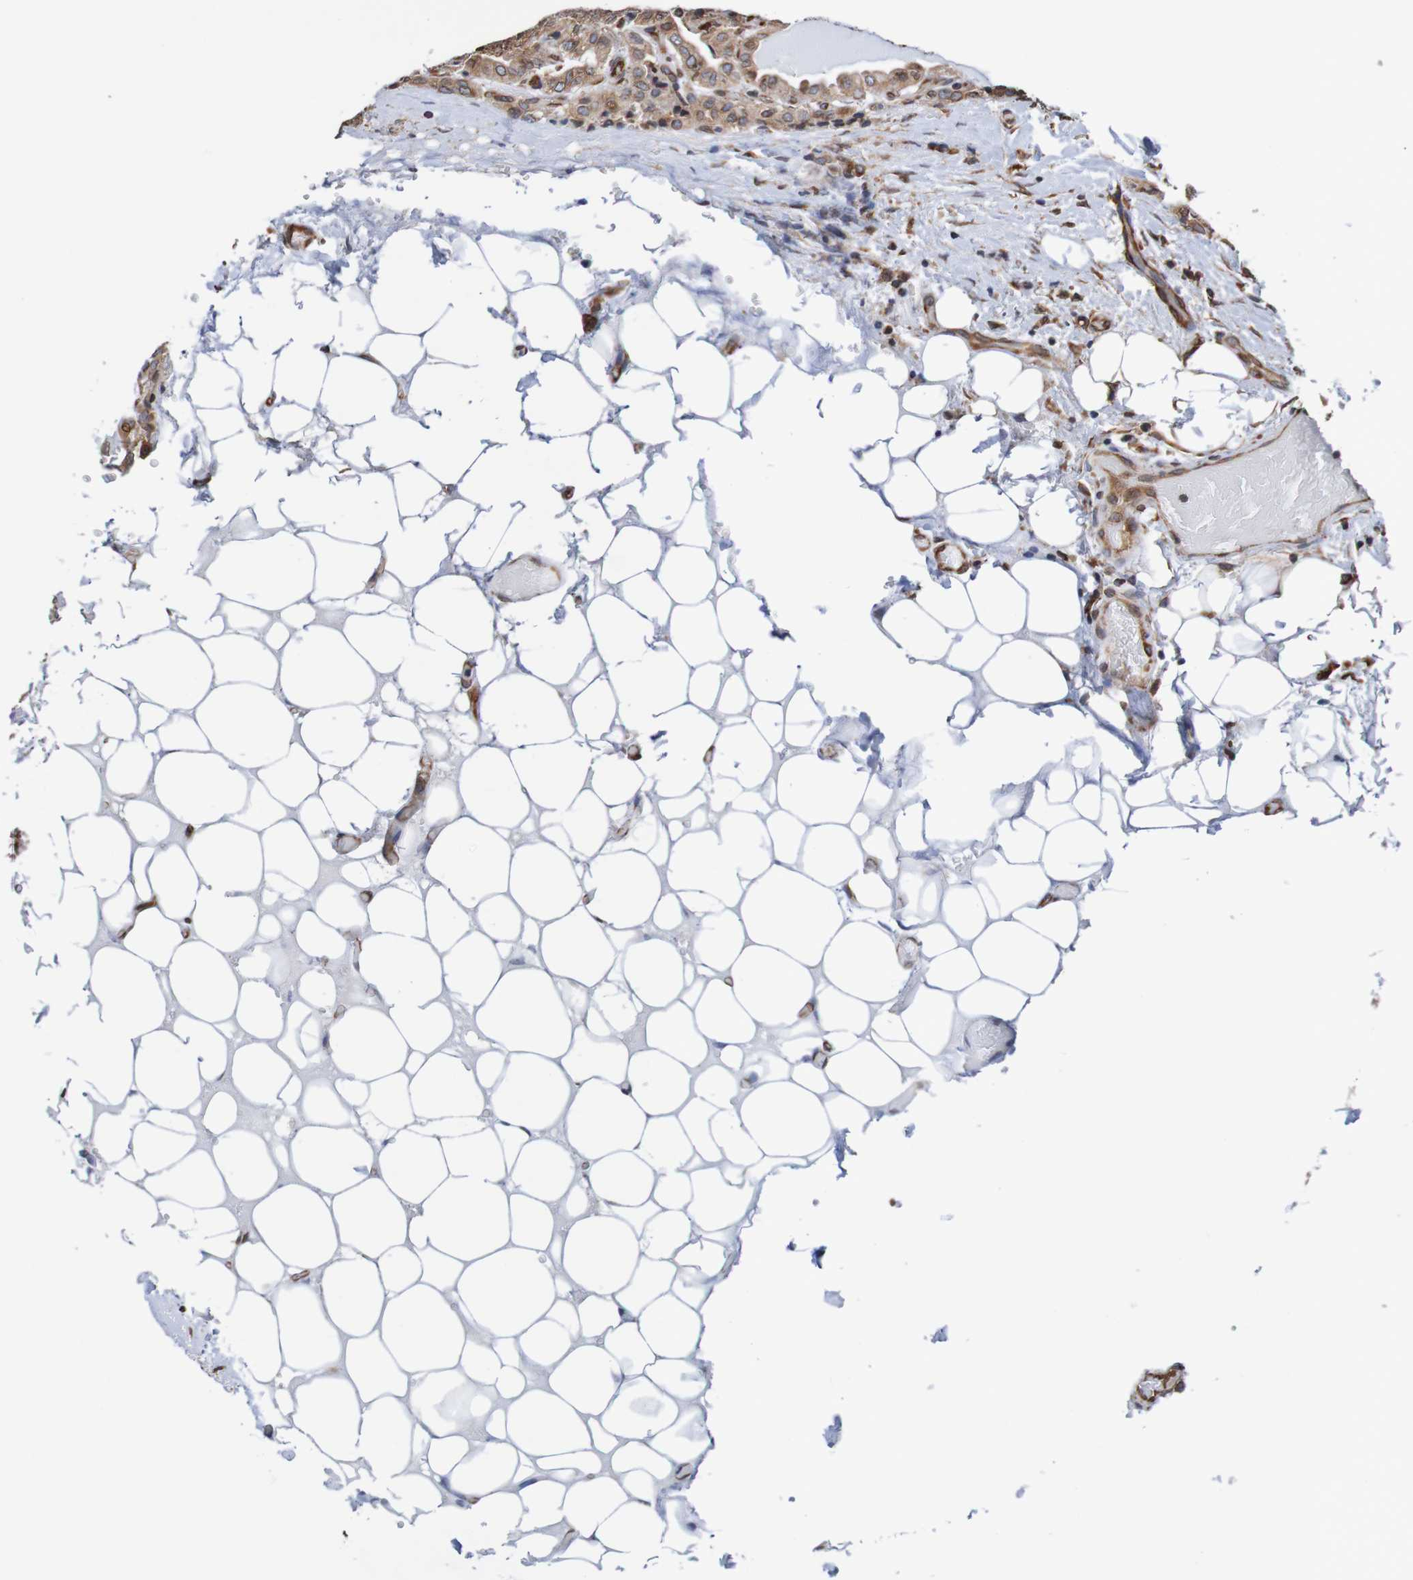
{"staining": {"intensity": "moderate", "quantity": ">75%", "location": "cytoplasmic/membranous,nuclear"}, "tissue": "thyroid cancer", "cell_type": "Tumor cells", "image_type": "cancer", "snomed": [{"axis": "morphology", "description": "Papillary adenocarcinoma, NOS"}, {"axis": "topography", "description": "Thyroid gland"}], "caption": "About >75% of tumor cells in thyroid papillary adenocarcinoma exhibit moderate cytoplasmic/membranous and nuclear protein positivity as visualized by brown immunohistochemical staining.", "gene": "TMEM109", "patient": {"sex": "male", "age": 77}}